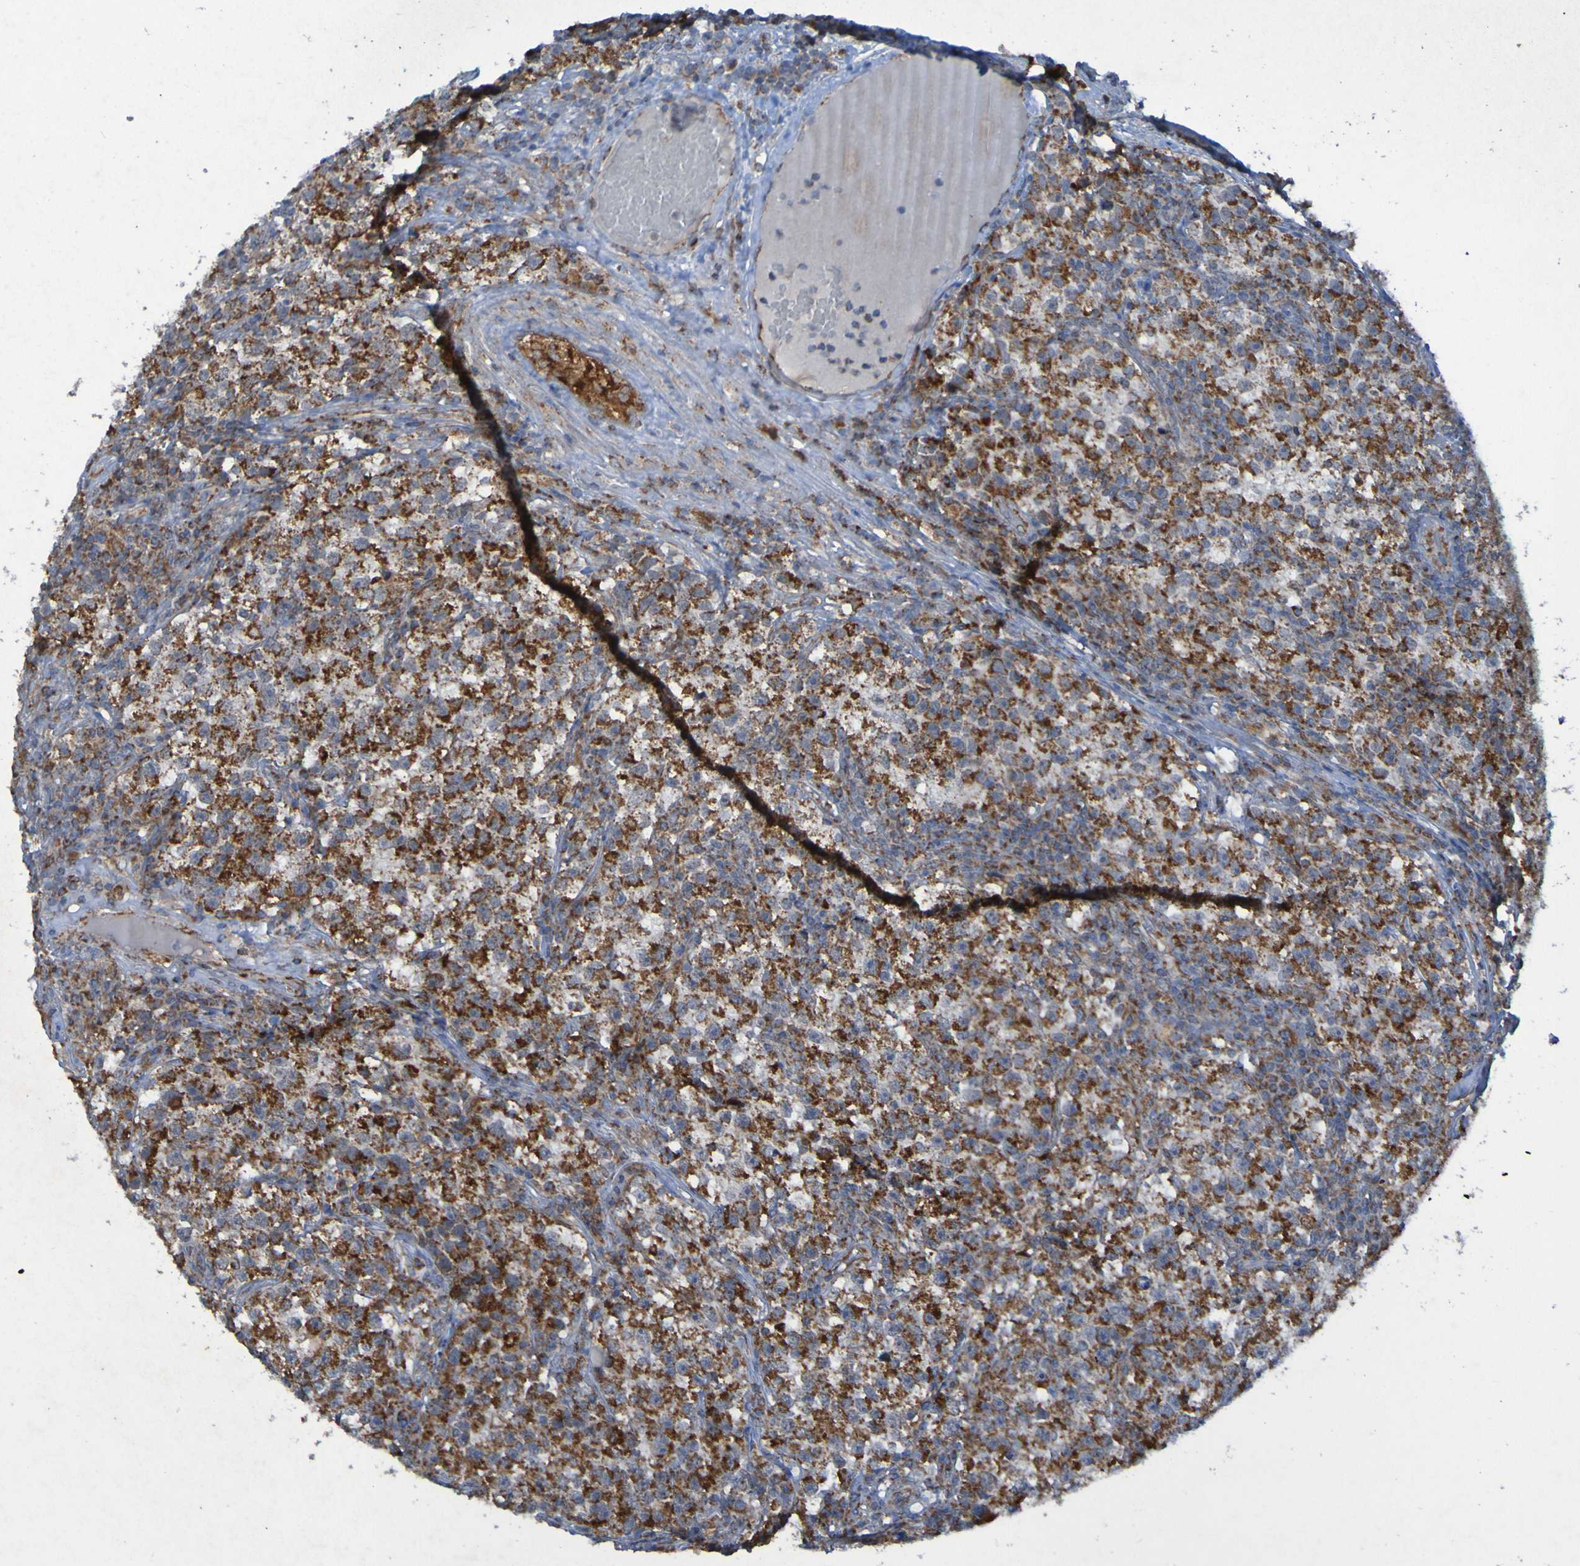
{"staining": {"intensity": "strong", "quantity": ">75%", "location": "cytoplasmic/membranous"}, "tissue": "testis cancer", "cell_type": "Tumor cells", "image_type": "cancer", "snomed": [{"axis": "morphology", "description": "Seminoma, NOS"}, {"axis": "topography", "description": "Testis"}], "caption": "Testis cancer stained with immunohistochemistry shows strong cytoplasmic/membranous expression in approximately >75% of tumor cells.", "gene": "CCDC51", "patient": {"sex": "male", "age": 22}}